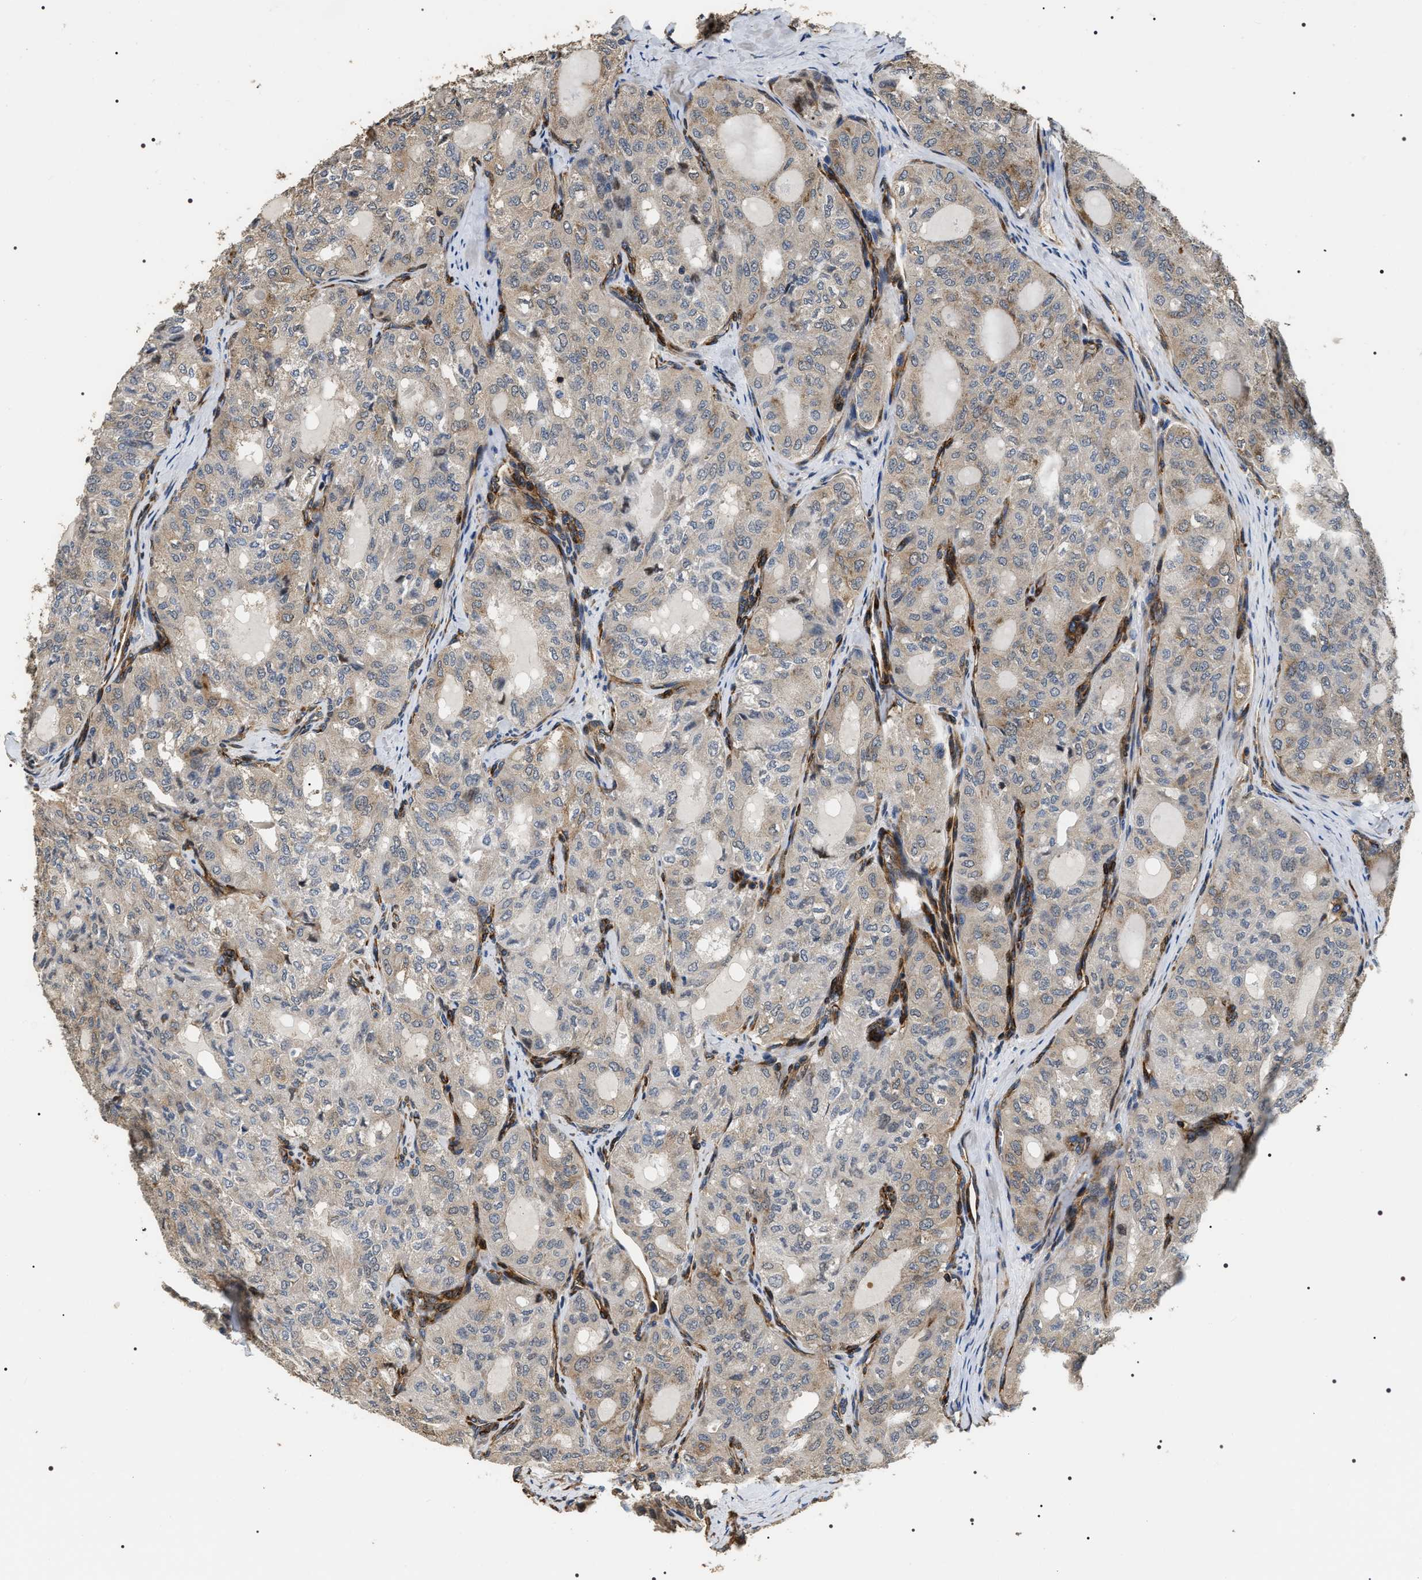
{"staining": {"intensity": "negative", "quantity": "none", "location": "none"}, "tissue": "thyroid cancer", "cell_type": "Tumor cells", "image_type": "cancer", "snomed": [{"axis": "morphology", "description": "Follicular adenoma carcinoma, NOS"}, {"axis": "topography", "description": "Thyroid gland"}], "caption": "This is an immunohistochemistry histopathology image of human thyroid follicular adenoma carcinoma. There is no staining in tumor cells.", "gene": "ZC3HAV1L", "patient": {"sex": "male", "age": 75}}